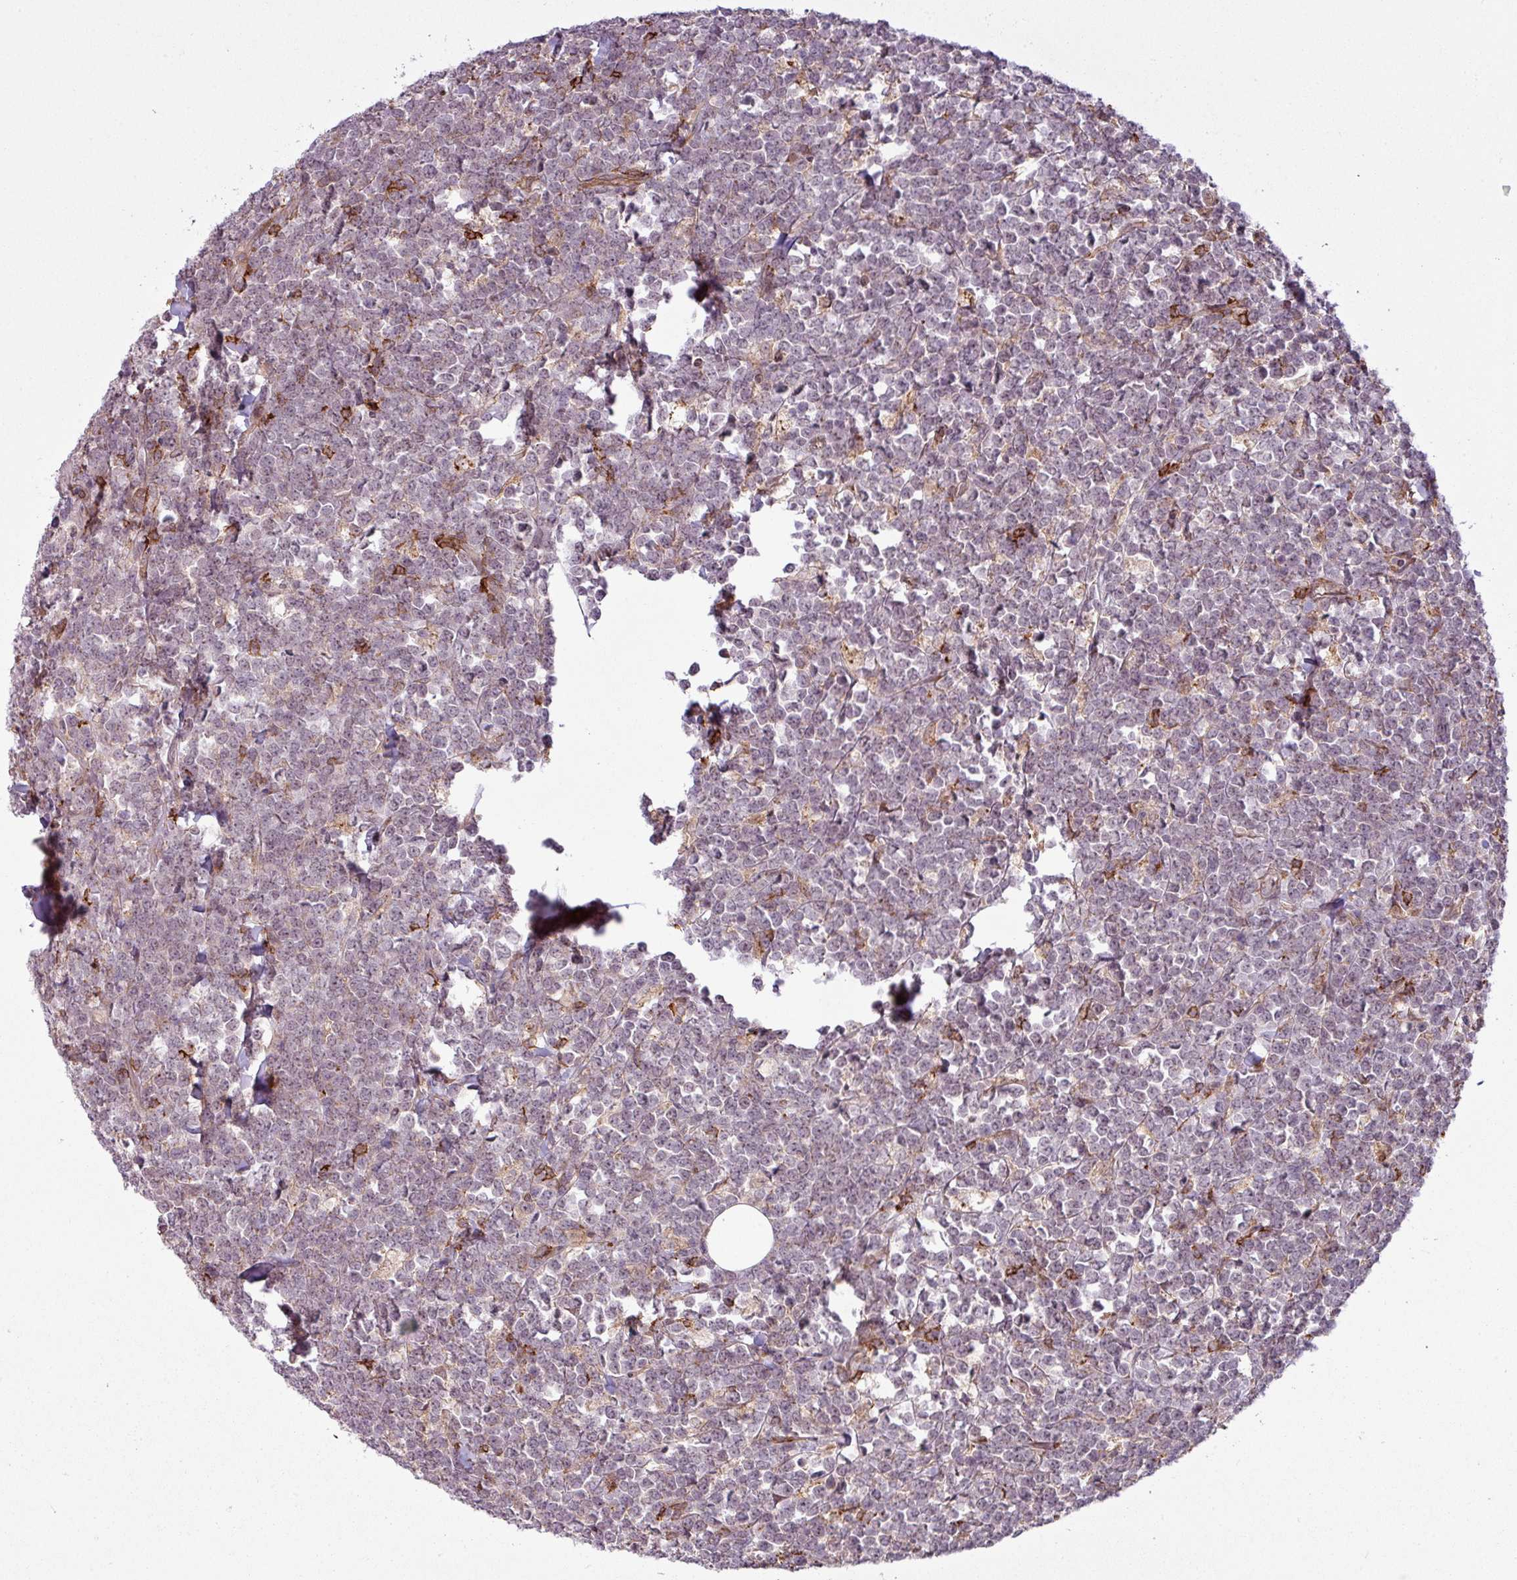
{"staining": {"intensity": "negative", "quantity": "none", "location": "none"}, "tissue": "lymphoma", "cell_type": "Tumor cells", "image_type": "cancer", "snomed": [{"axis": "morphology", "description": "Malignant lymphoma, non-Hodgkin's type, High grade"}, {"axis": "topography", "description": "Small intestine"}, {"axis": "topography", "description": "Colon"}], "caption": "Protein analysis of lymphoma shows no significant staining in tumor cells.", "gene": "ZC2HC1C", "patient": {"sex": "male", "age": 8}}